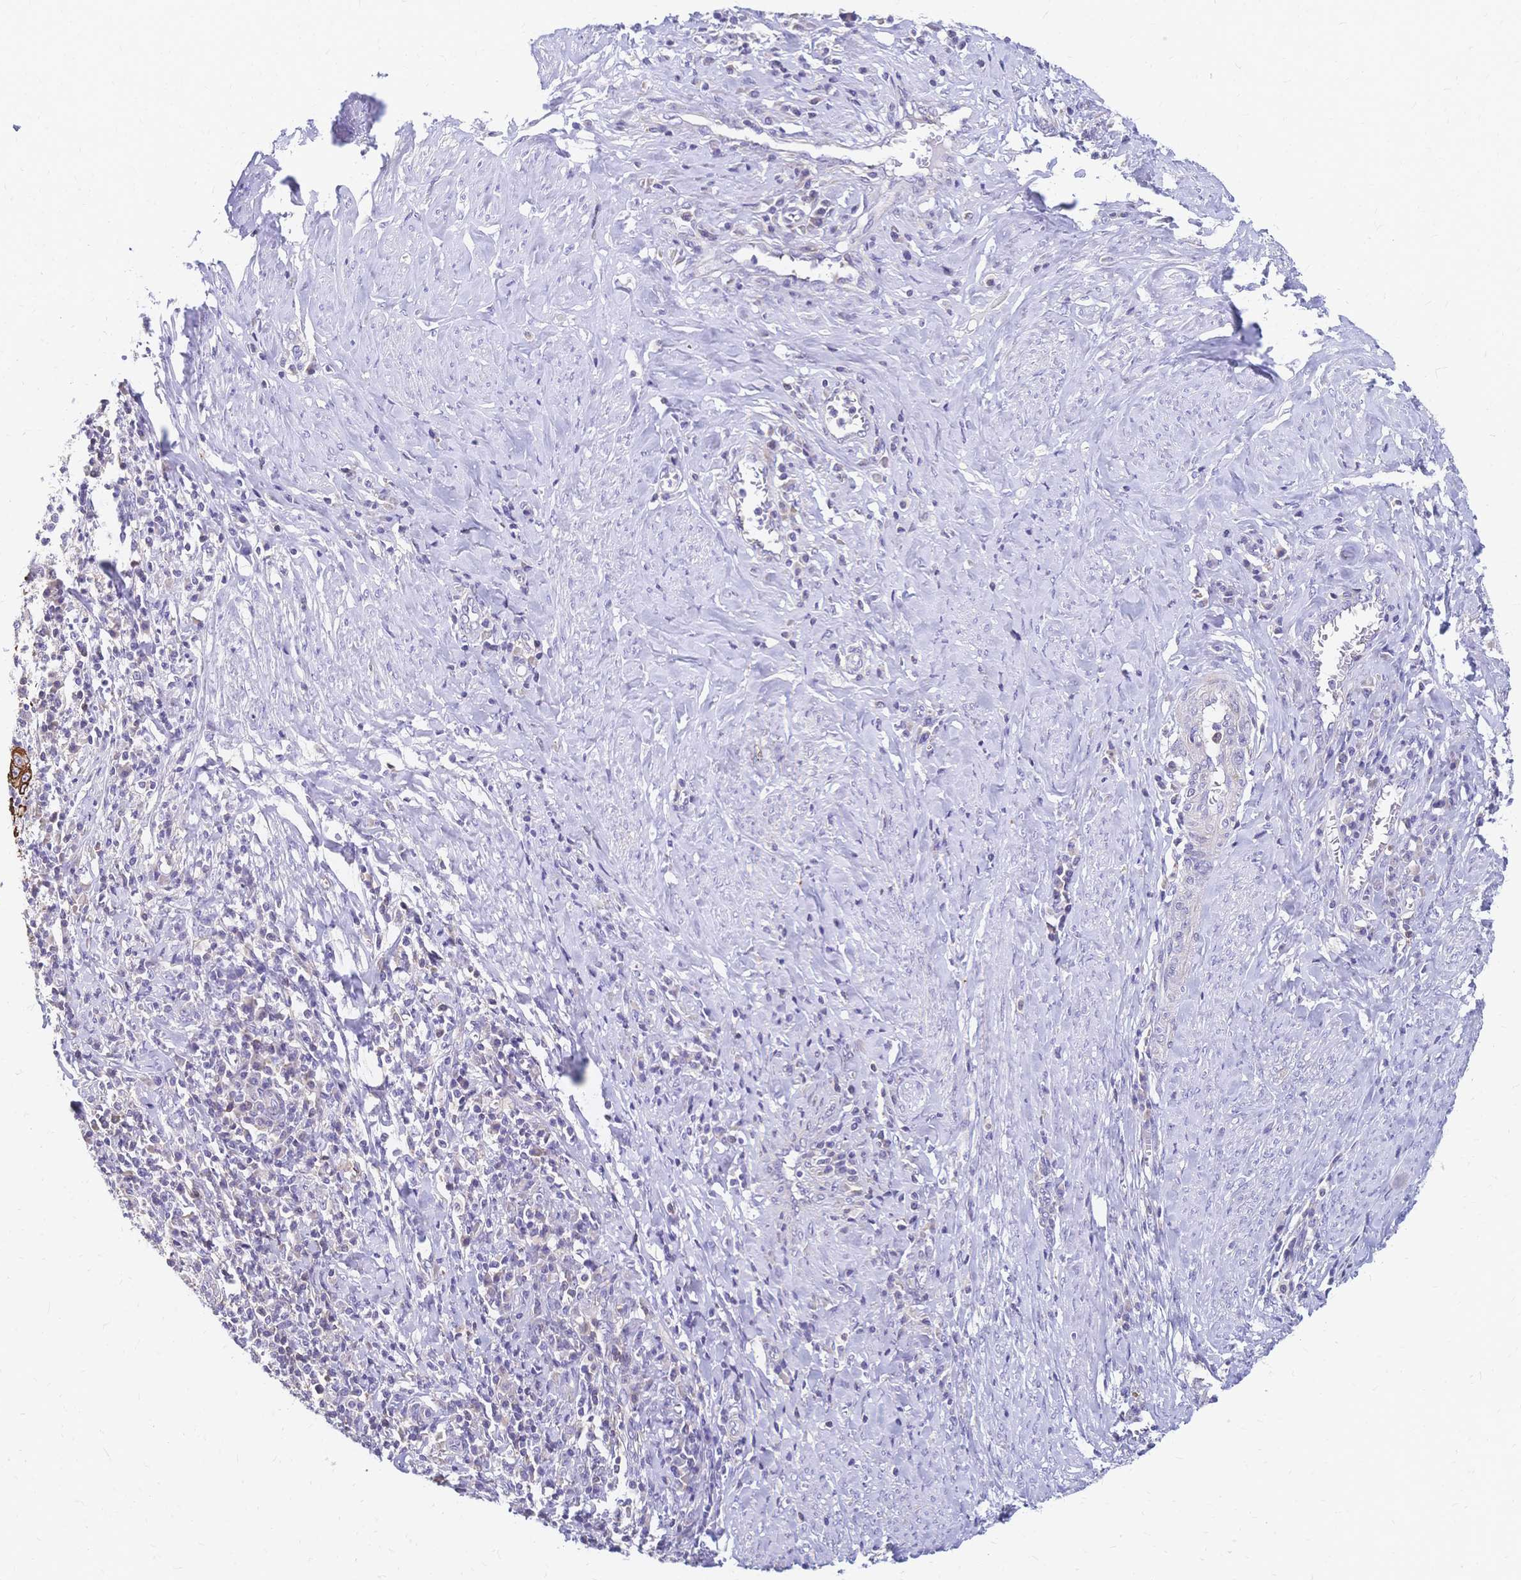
{"staining": {"intensity": "strong", "quantity": "<25%", "location": "cytoplasmic/membranous"}, "tissue": "cervical cancer", "cell_type": "Tumor cells", "image_type": "cancer", "snomed": [{"axis": "morphology", "description": "Squamous cell carcinoma, NOS"}, {"axis": "topography", "description": "Cervix"}], "caption": "This image exhibits immunohistochemistry staining of human squamous cell carcinoma (cervical), with medium strong cytoplasmic/membranous staining in about <25% of tumor cells.", "gene": "DTNB", "patient": {"sex": "female", "age": 46}}